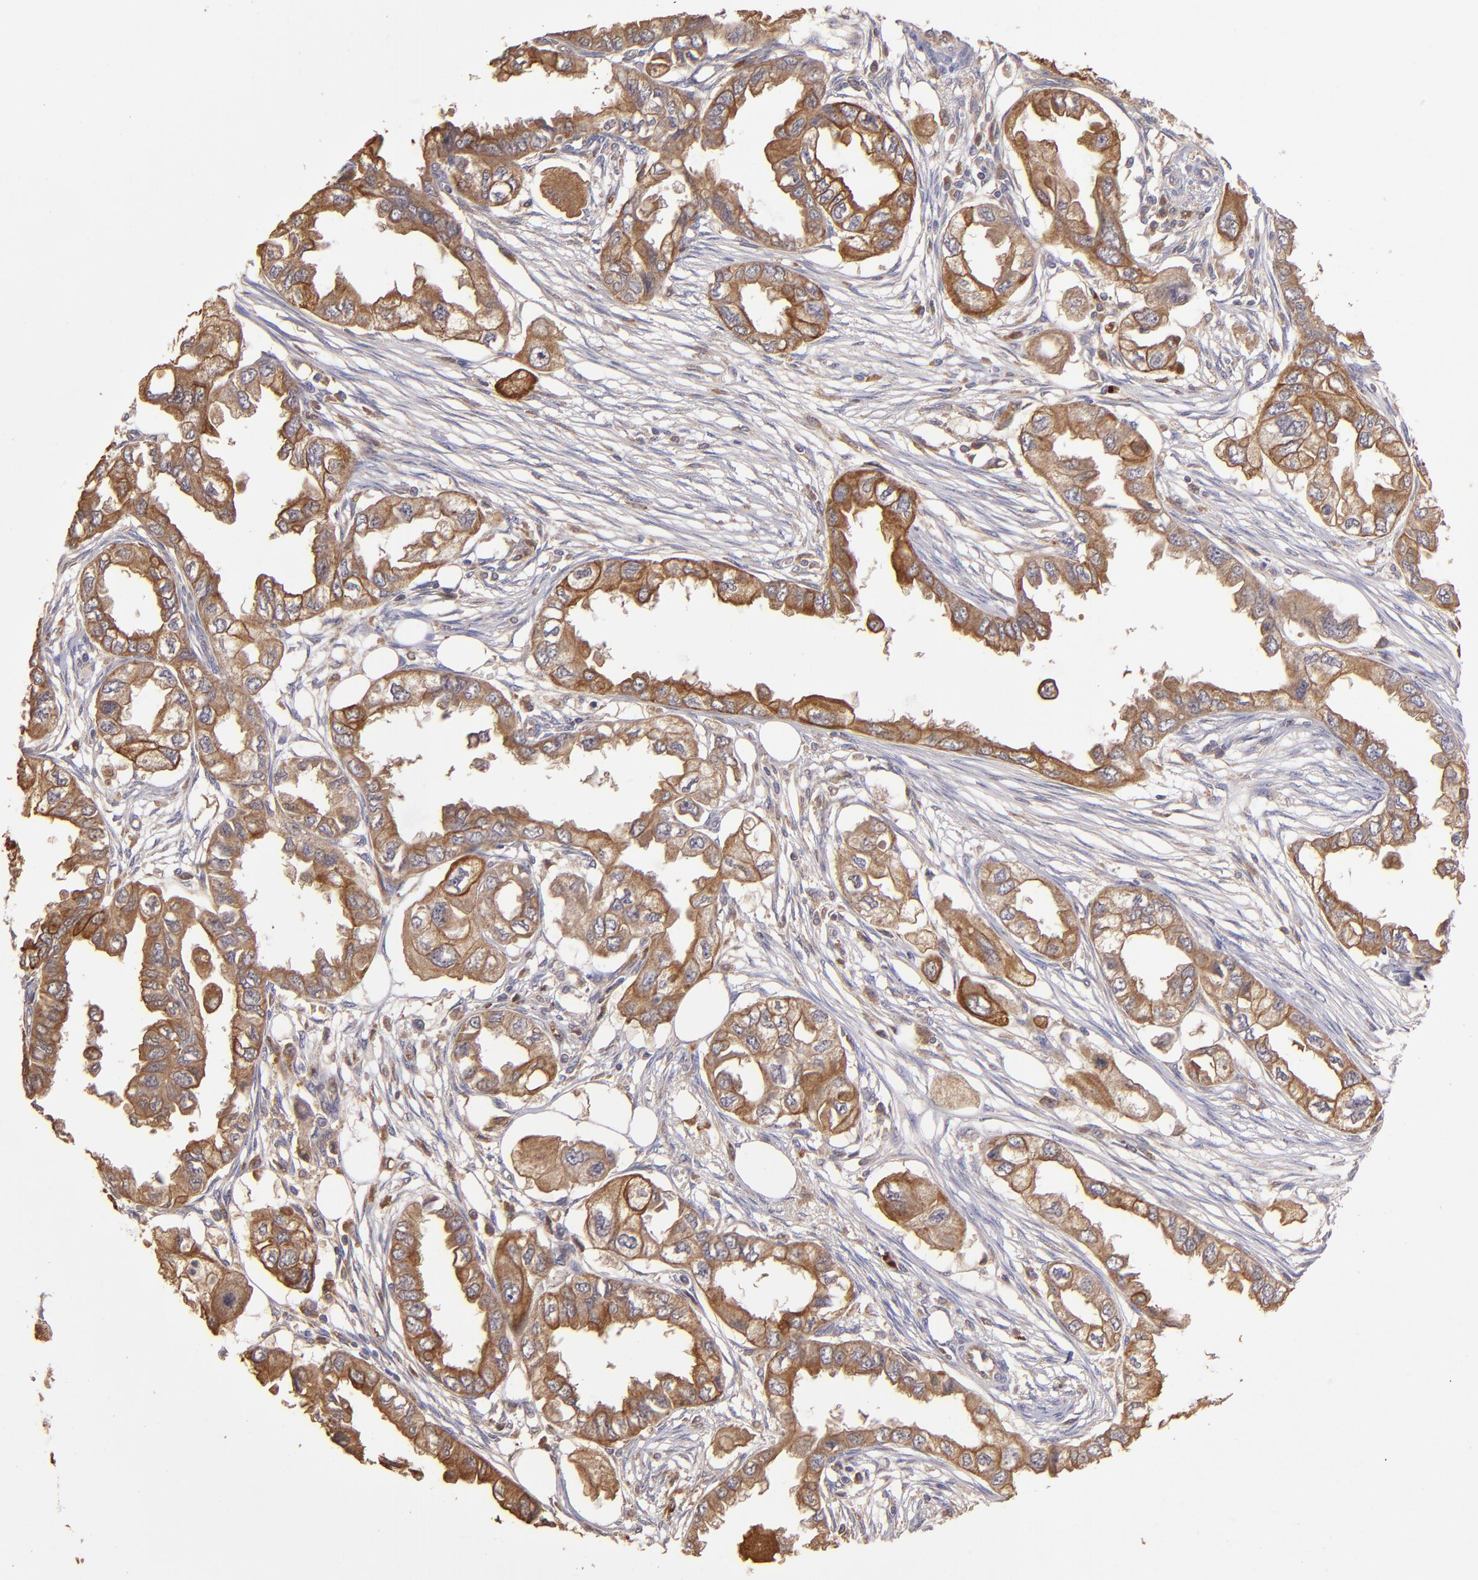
{"staining": {"intensity": "moderate", "quantity": ">75%", "location": "cytoplasmic/membranous"}, "tissue": "endometrial cancer", "cell_type": "Tumor cells", "image_type": "cancer", "snomed": [{"axis": "morphology", "description": "Adenocarcinoma, NOS"}, {"axis": "topography", "description": "Endometrium"}], "caption": "Human endometrial cancer stained with a brown dye demonstrates moderate cytoplasmic/membranous positive positivity in approximately >75% of tumor cells.", "gene": "SRRD", "patient": {"sex": "female", "age": 67}}